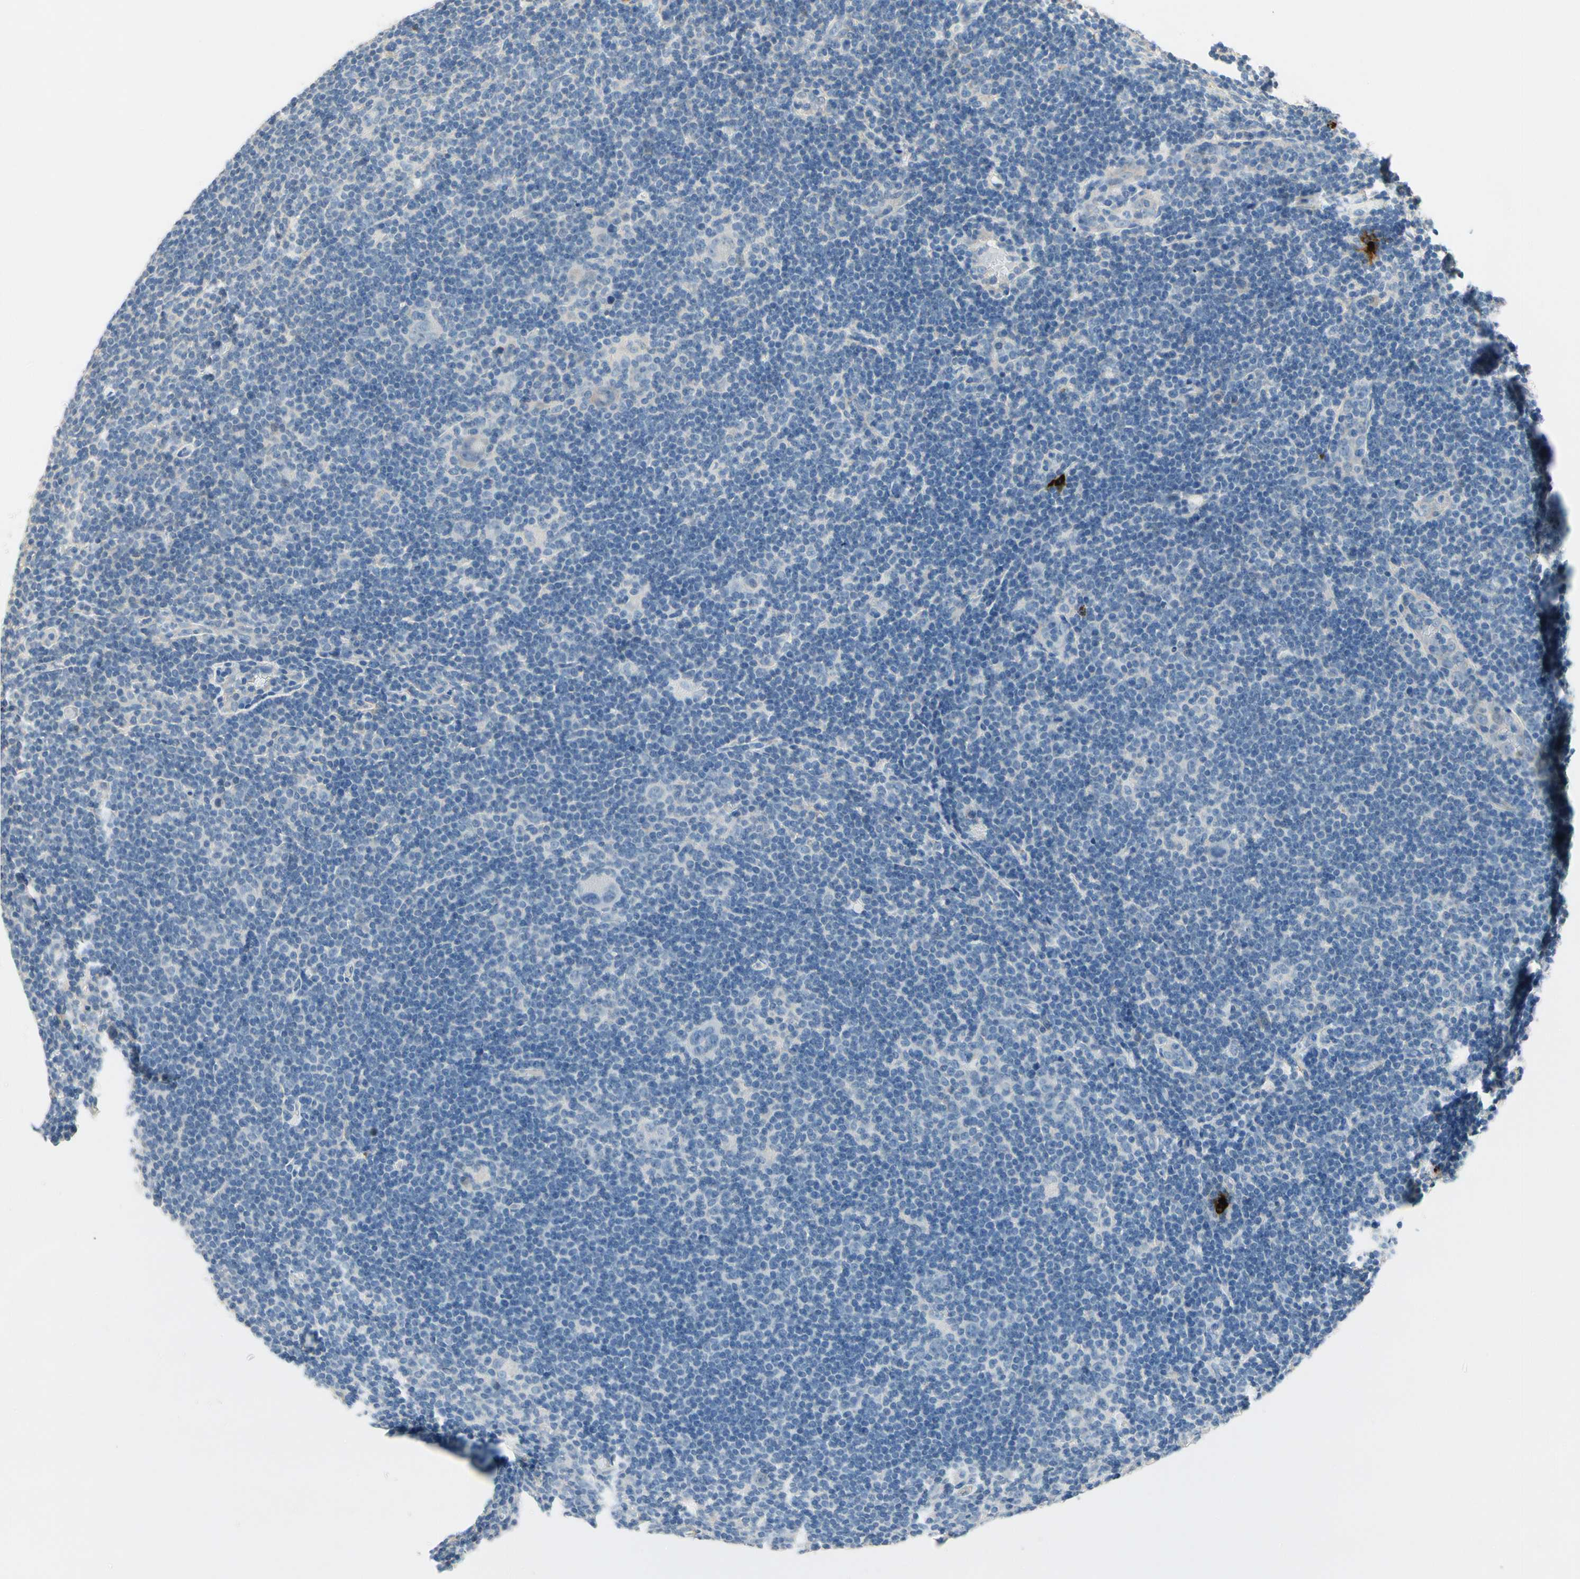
{"staining": {"intensity": "negative", "quantity": "none", "location": "none"}, "tissue": "lymphoma", "cell_type": "Tumor cells", "image_type": "cancer", "snomed": [{"axis": "morphology", "description": "Hodgkin's disease, NOS"}, {"axis": "topography", "description": "Lymph node"}], "caption": "Histopathology image shows no significant protein positivity in tumor cells of lymphoma.", "gene": "CPA3", "patient": {"sex": "female", "age": 57}}